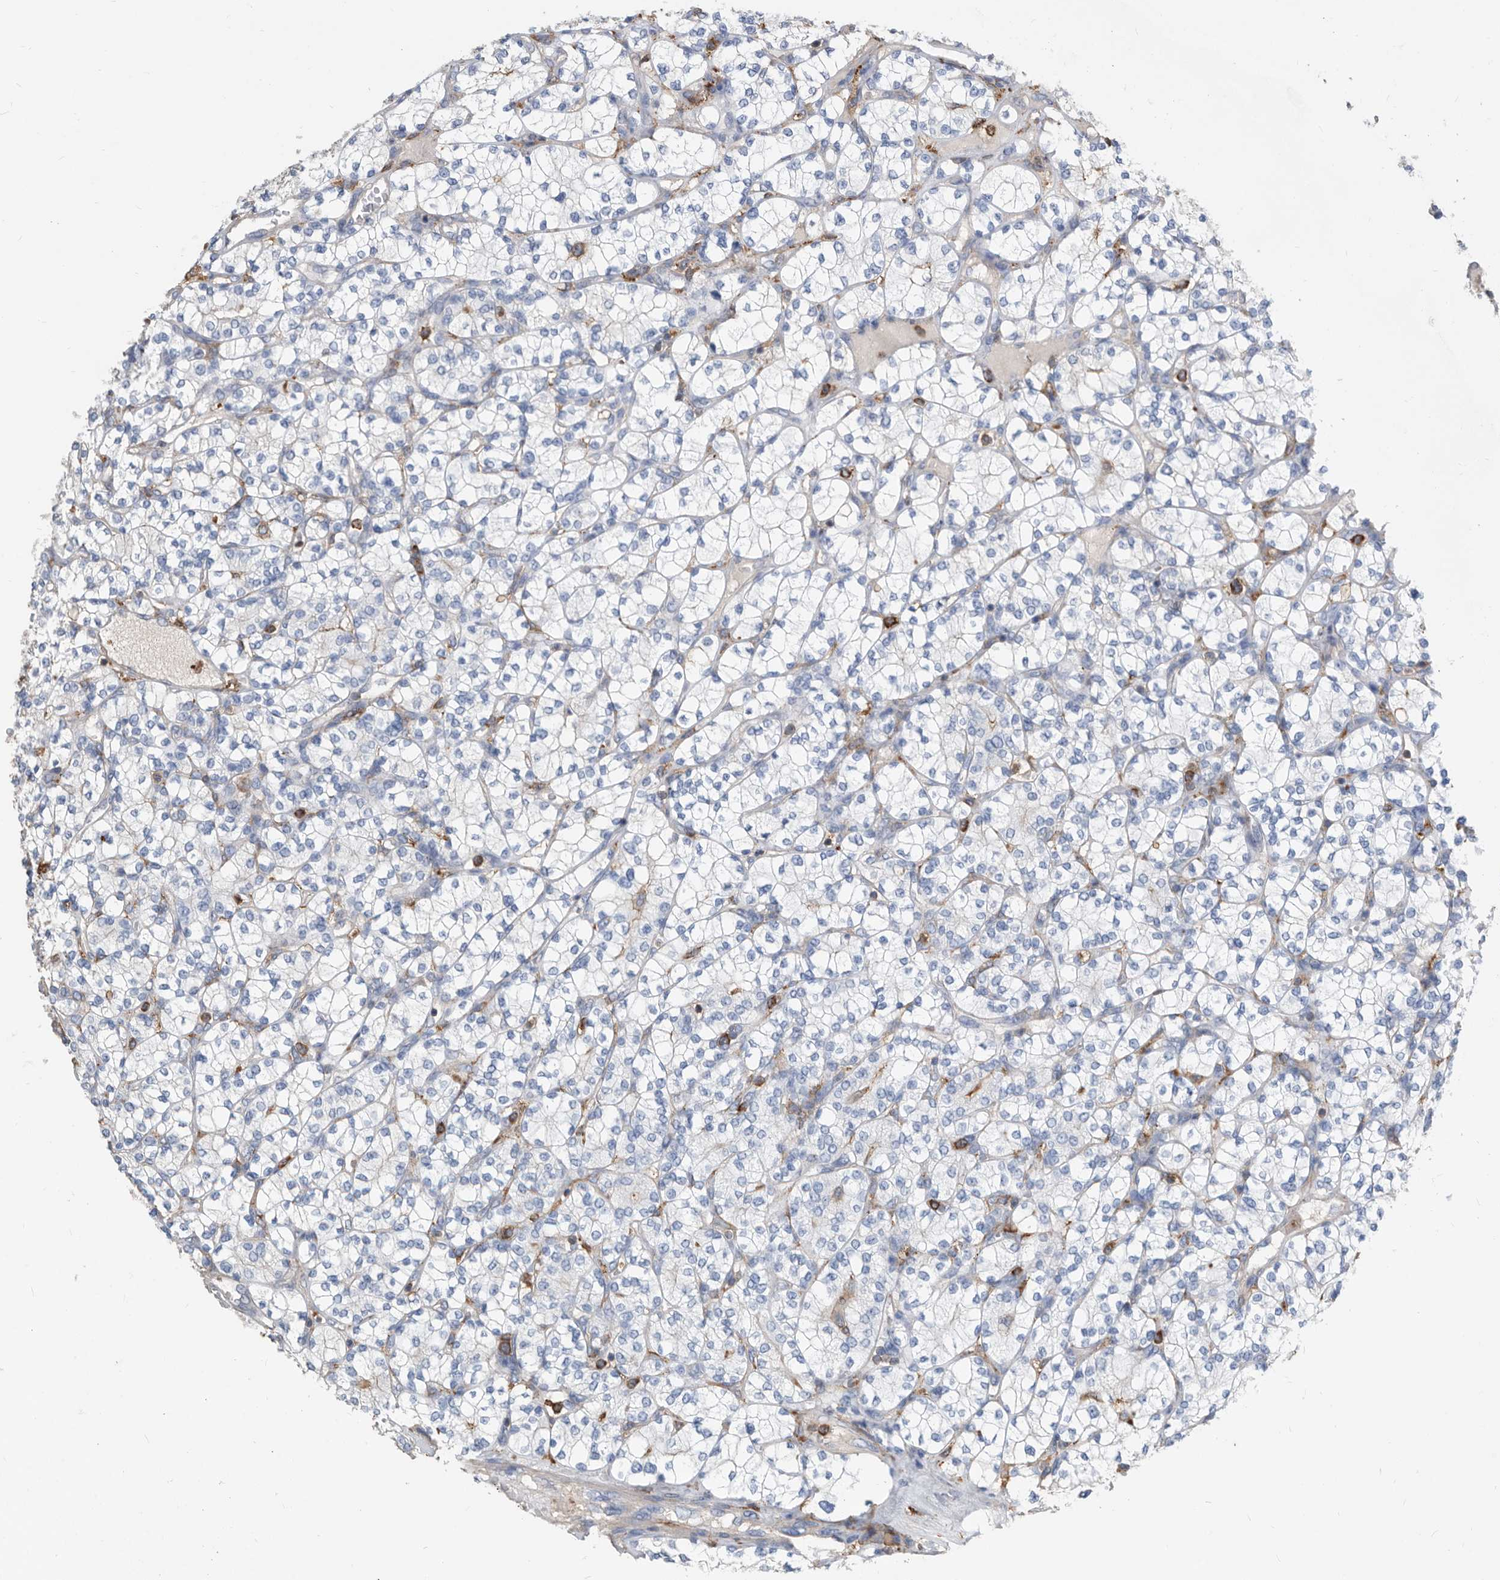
{"staining": {"intensity": "negative", "quantity": "none", "location": "none"}, "tissue": "renal cancer", "cell_type": "Tumor cells", "image_type": "cancer", "snomed": [{"axis": "morphology", "description": "Adenocarcinoma, NOS"}, {"axis": "topography", "description": "Kidney"}], "caption": "The micrograph shows no staining of tumor cells in renal cancer. The staining was performed using DAB (3,3'-diaminobenzidine) to visualize the protein expression in brown, while the nuclei were stained in blue with hematoxylin (Magnification: 20x).", "gene": "MS4A4A", "patient": {"sex": "male", "age": 77}}